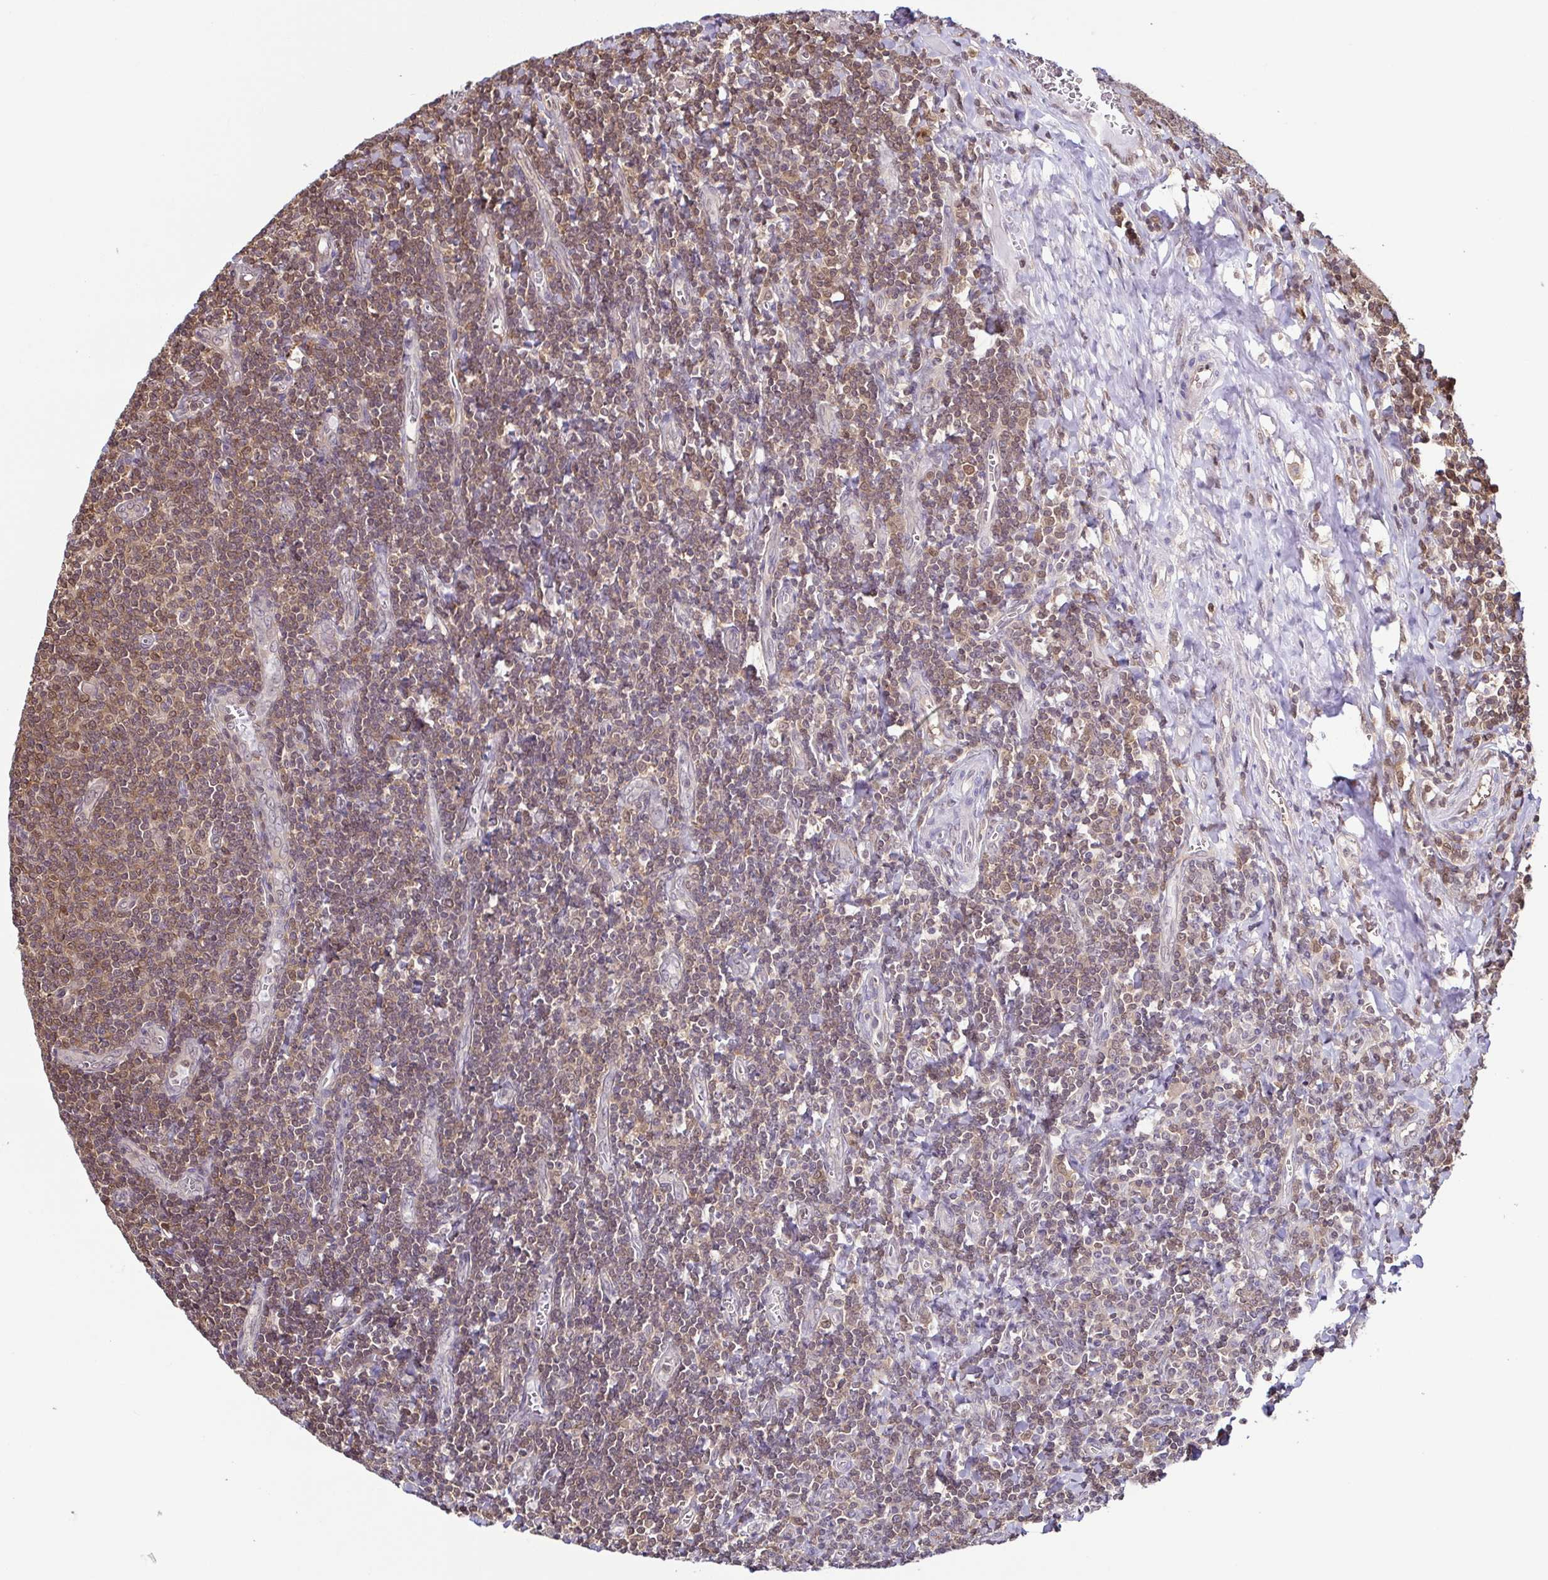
{"staining": {"intensity": "weak", "quantity": "<25%", "location": "nuclear"}, "tissue": "tonsil", "cell_type": "Germinal center cells", "image_type": "normal", "snomed": [{"axis": "morphology", "description": "Normal tissue, NOS"}, {"axis": "morphology", "description": "Inflammation, NOS"}, {"axis": "topography", "description": "Tonsil"}], "caption": "Immunohistochemistry micrograph of normal tonsil: human tonsil stained with DAB (3,3'-diaminobenzidine) shows no significant protein staining in germinal center cells.", "gene": "PSMB9", "patient": {"sex": "female", "age": 31}}